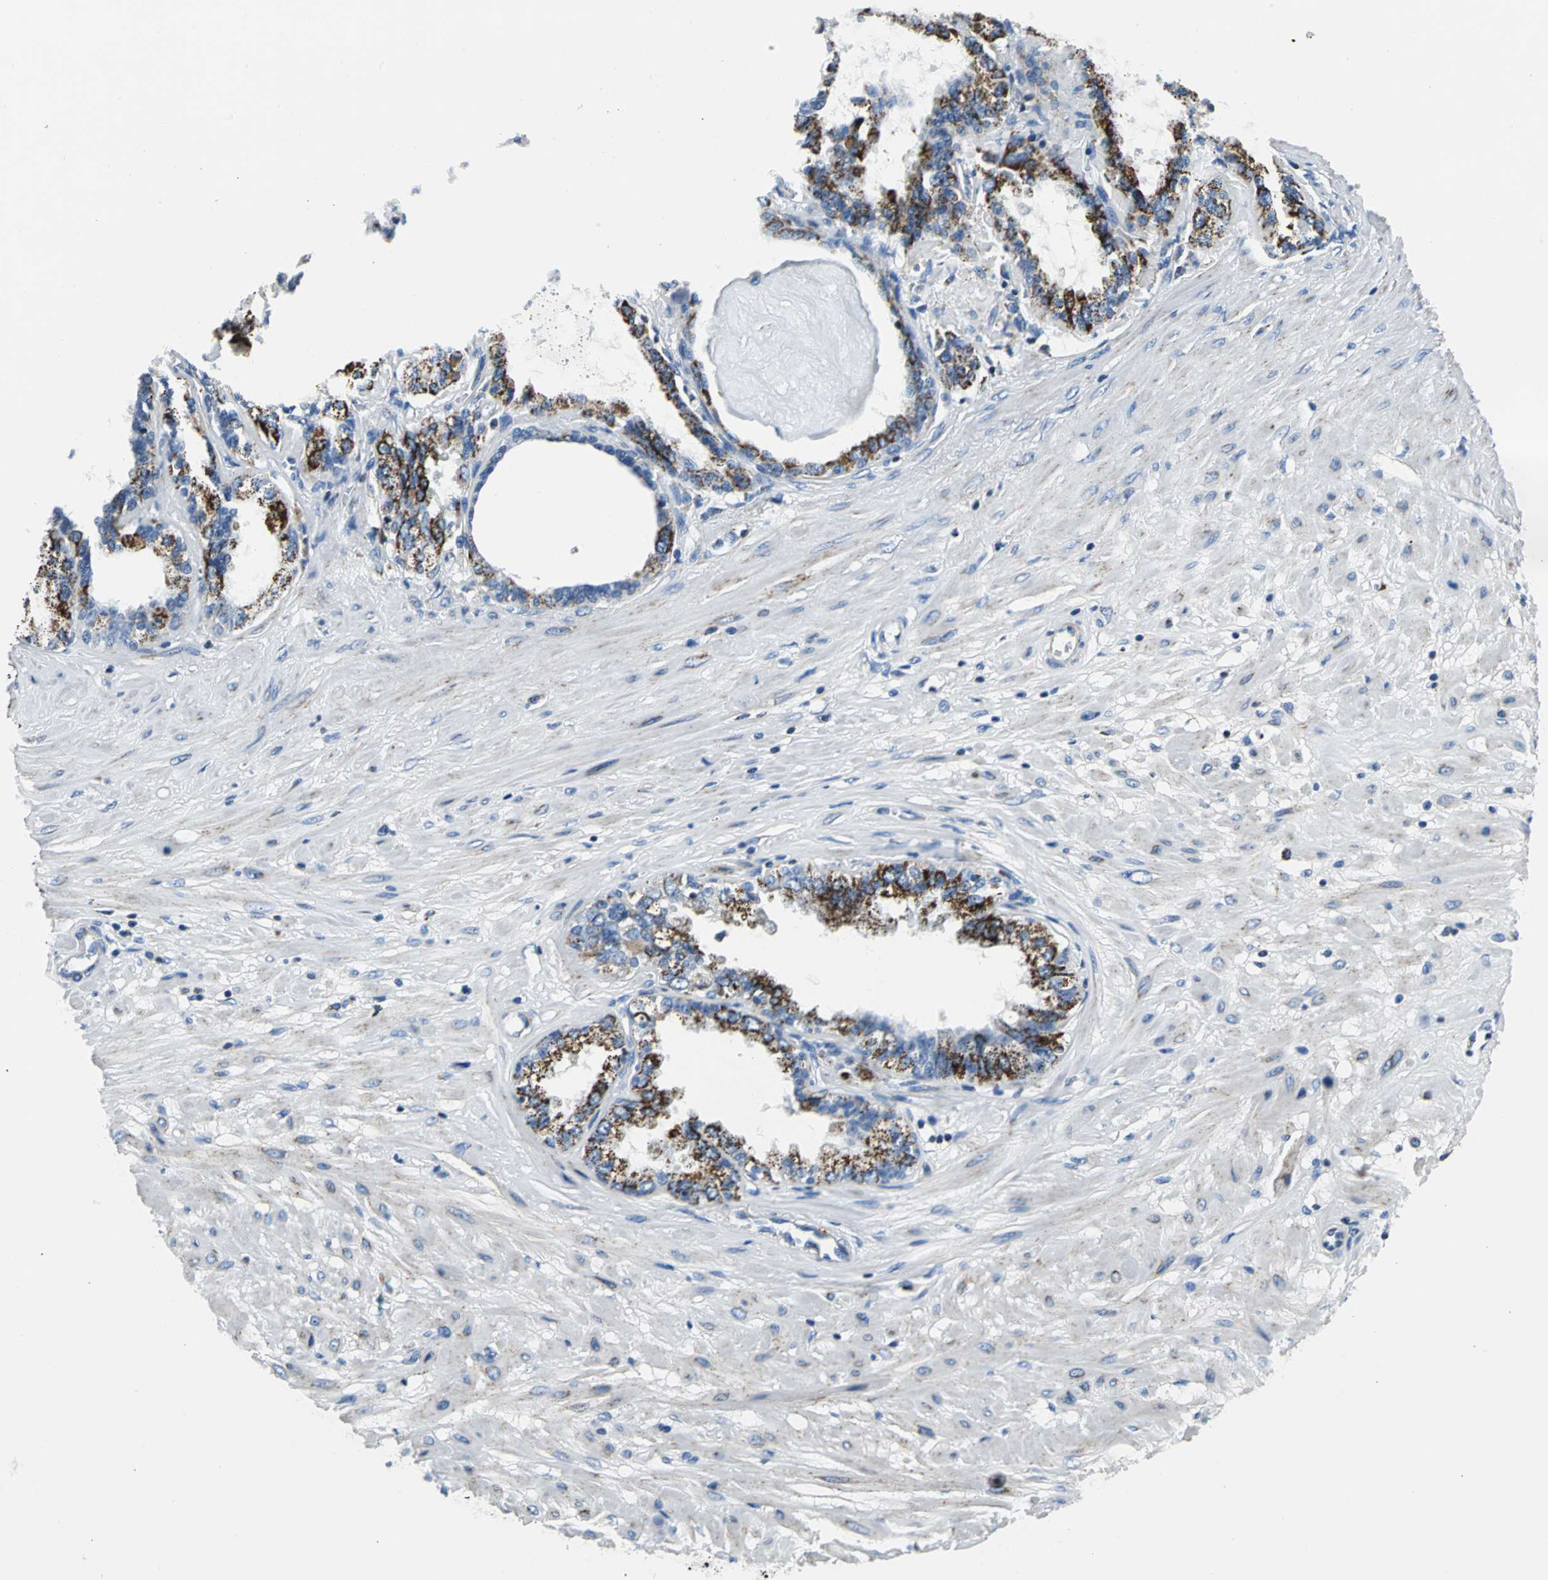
{"staining": {"intensity": "moderate", "quantity": ">75%", "location": "cytoplasmic/membranous"}, "tissue": "seminal vesicle", "cell_type": "Glandular cells", "image_type": "normal", "snomed": [{"axis": "morphology", "description": "Normal tissue, NOS"}, {"axis": "morphology", "description": "Inflammation, NOS"}, {"axis": "topography", "description": "Urinary bladder"}, {"axis": "topography", "description": "Prostate"}, {"axis": "topography", "description": "Seminal veicle"}], "caption": "A medium amount of moderate cytoplasmic/membranous staining is appreciated in about >75% of glandular cells in unremarkable seminal vesicle. (DAB (3,3'-diaminobenzidine) IHC with brightfield microscopy, high magnification).", "gene": "IFI6", "patient": {"sex": "male", "age": 82}}